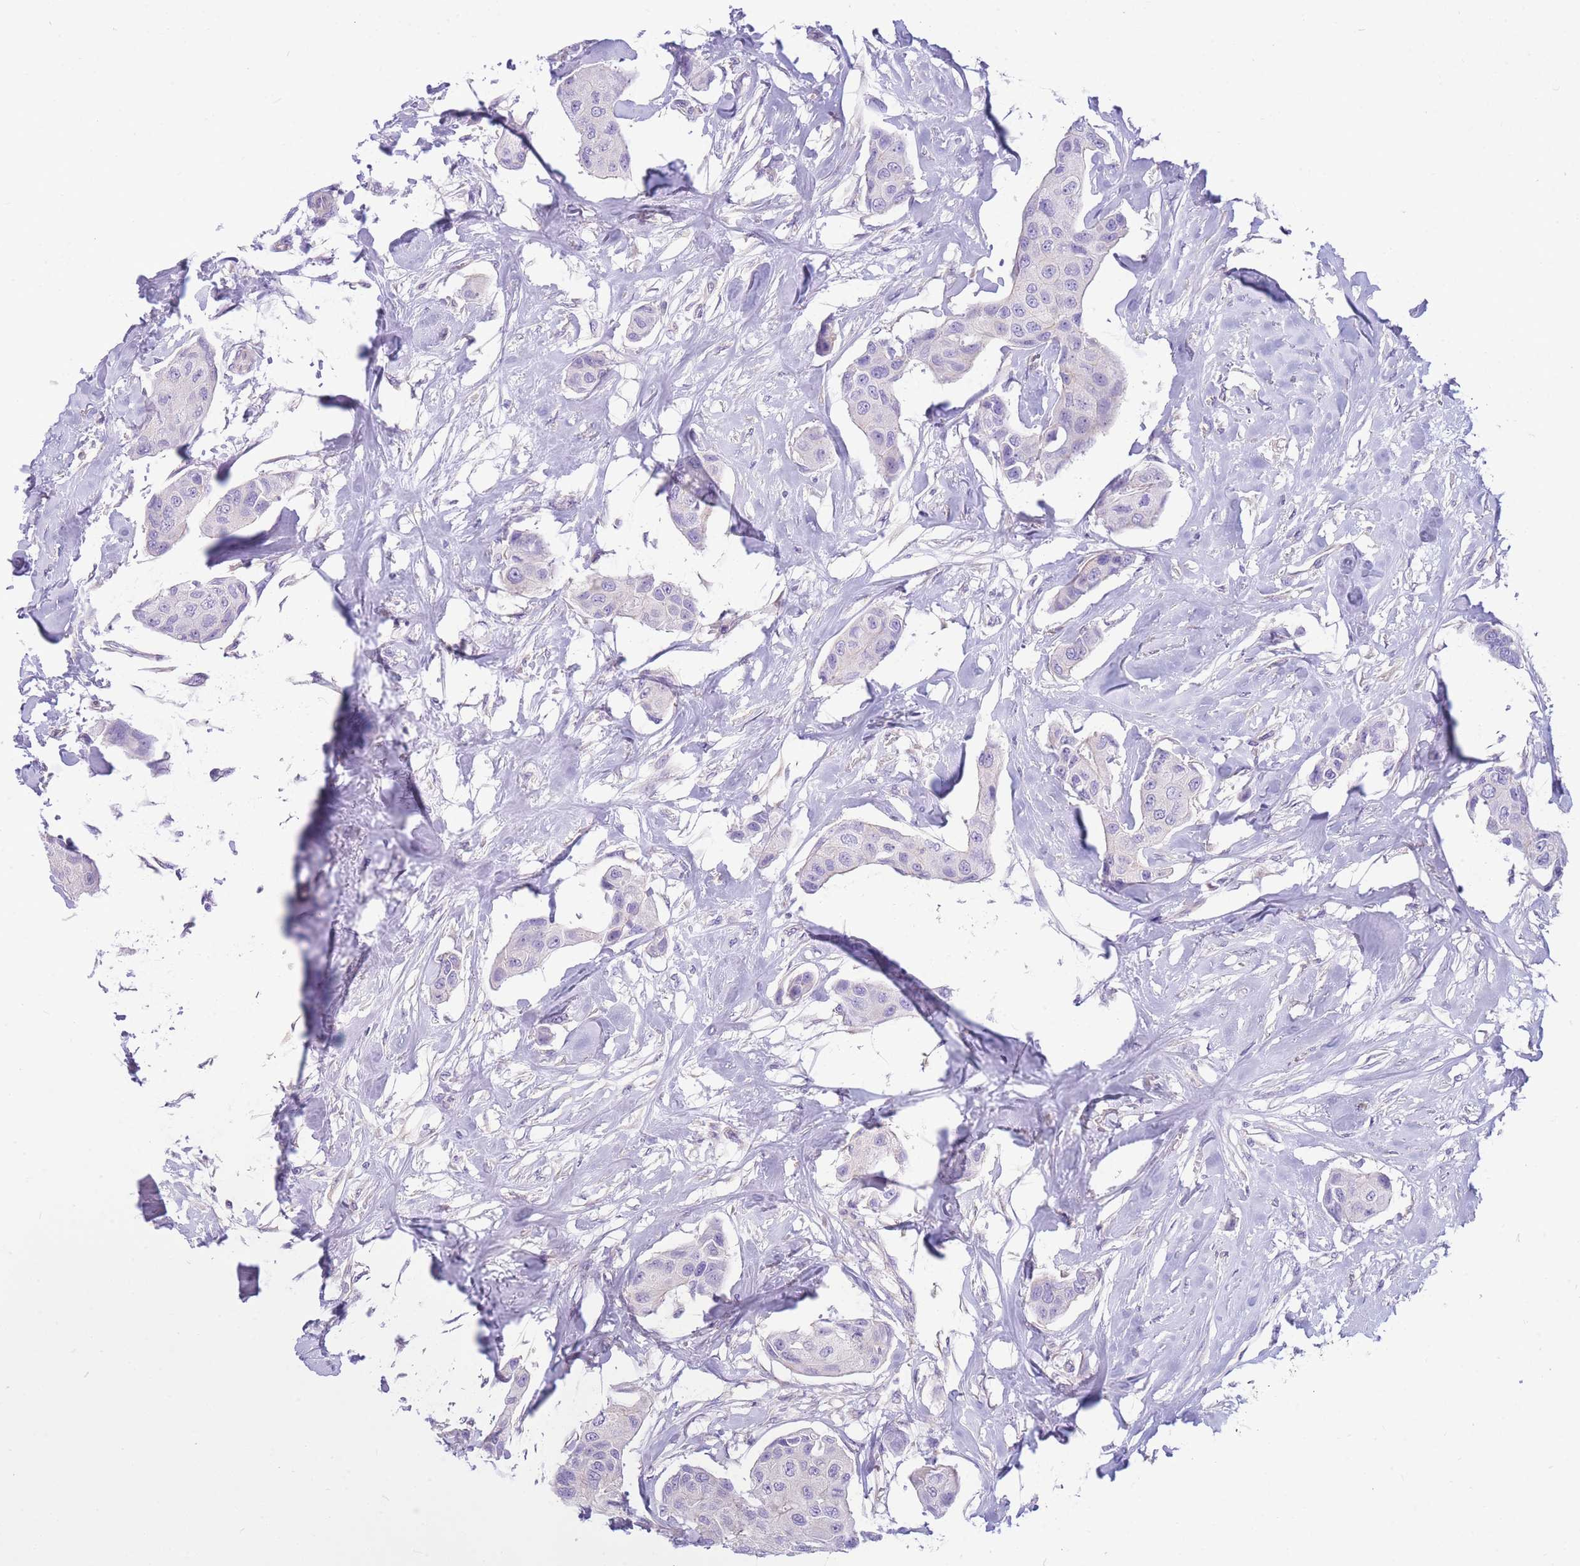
{"staining": {"intensity": "negative", "quantity": "none", "location": "none"}, "tissue": "breast cancer", "cell_type": "Tumor cells", "image_type": "cancer", "snomed": [{"axis": "morphology", "description": "Duct carcinoma"}, {"axis": "topography", "description": "Breast"}, {"axis": "topography", "description": "Lymph node"}], "caption": "Tumor cells are negative for protein expression in human invasive ductal carcinoma (breast).", "gene": "ZNF311", "patient": {"sex": "female", "age": 80}}